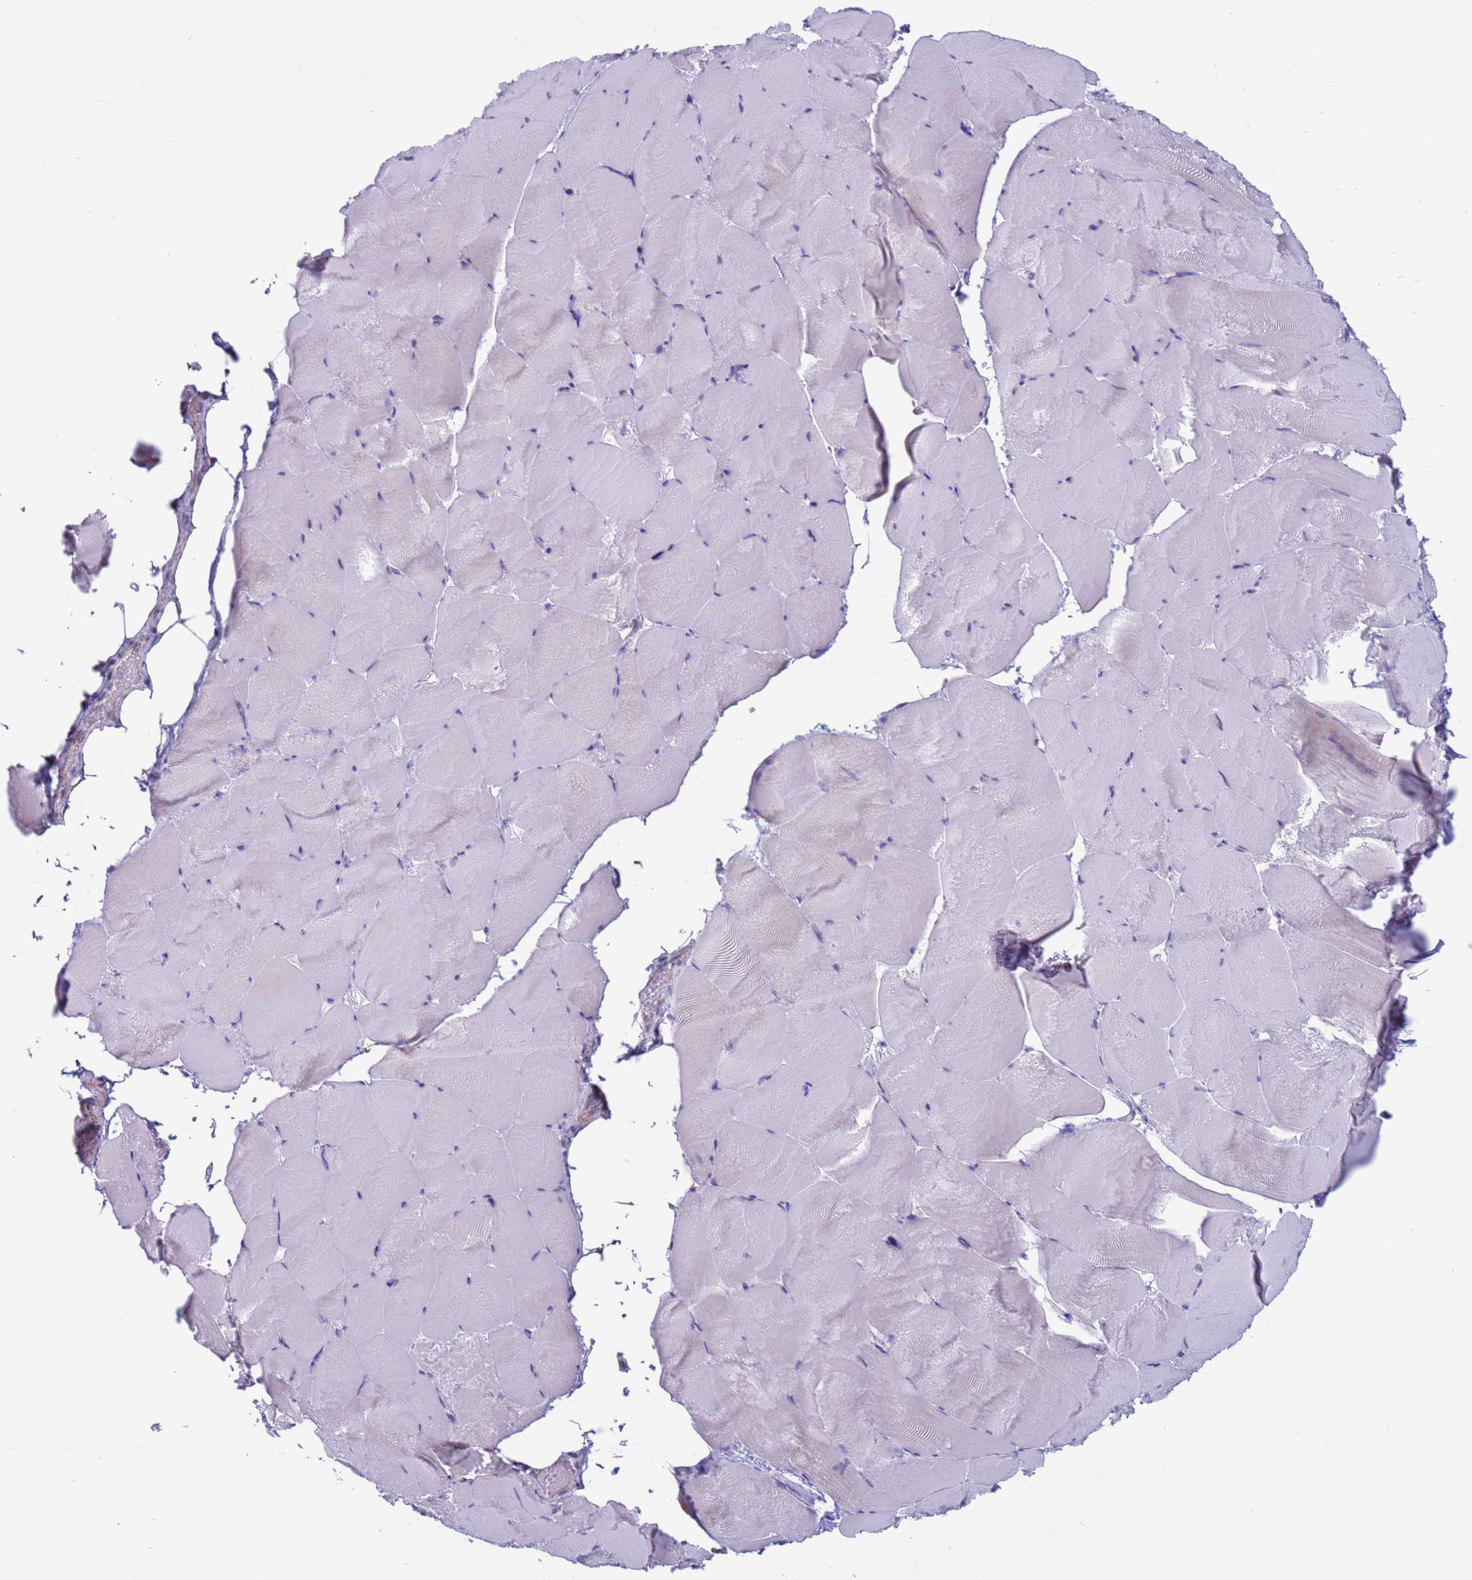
{"staining": {"intensity": "negative", "quantity": "none", "location": "none"}, "tissue": "skeletal muscle", "cell_type": "Myocytes", "image_type": "normal", "snomed": [{"axis": "morphology", "description": "Normal tissue, NOS"}, {"axis": "topography", "description": "Skeletal muscle"}], "caption": "High power microscopy micrograph of an IHC photomicrograph of benign skeletal muscle, revealing no significant expression in myocytes.", "gene": "HPCAL1", "patient": {"sex": "female", "age": 64}}